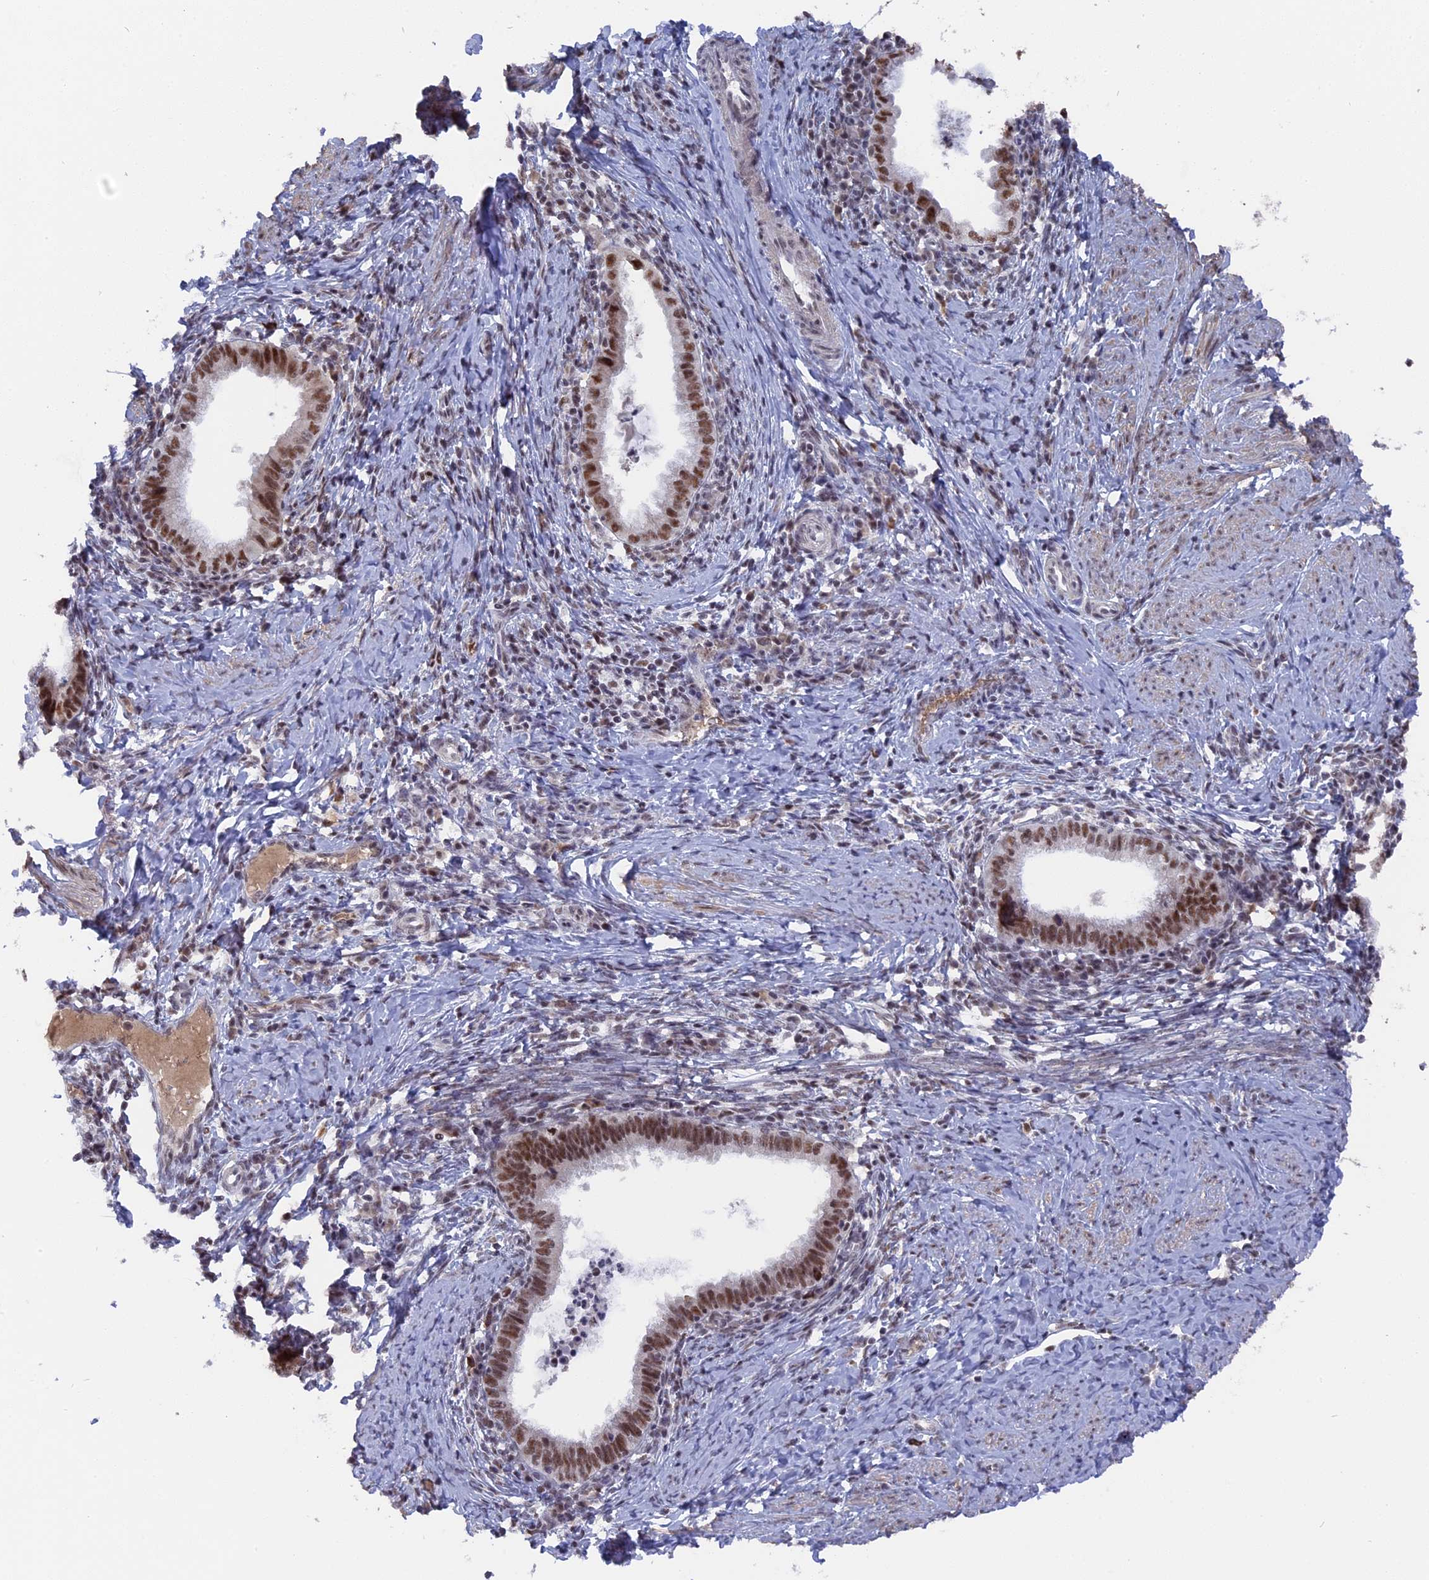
{"staining": {"intensity": "strong", "quantity": ">75%", "location": "nuclear"}, "tissue": "cervical cancer", "cell_type": "Tumor cells", "image_type": "cancer", "snomed": [{"axis": "morphology", "description": "Adenocarcinoma, NOS"}, {"axis": "topography", "description": "Cervix"}], "caption": "A high amount of strong nuclear expression is seen in about >75% of tumor cells in cervical adenocarcinoma tissue.", "gene": "SF3A2", "patient": {"sex": "female", "age": 36}}